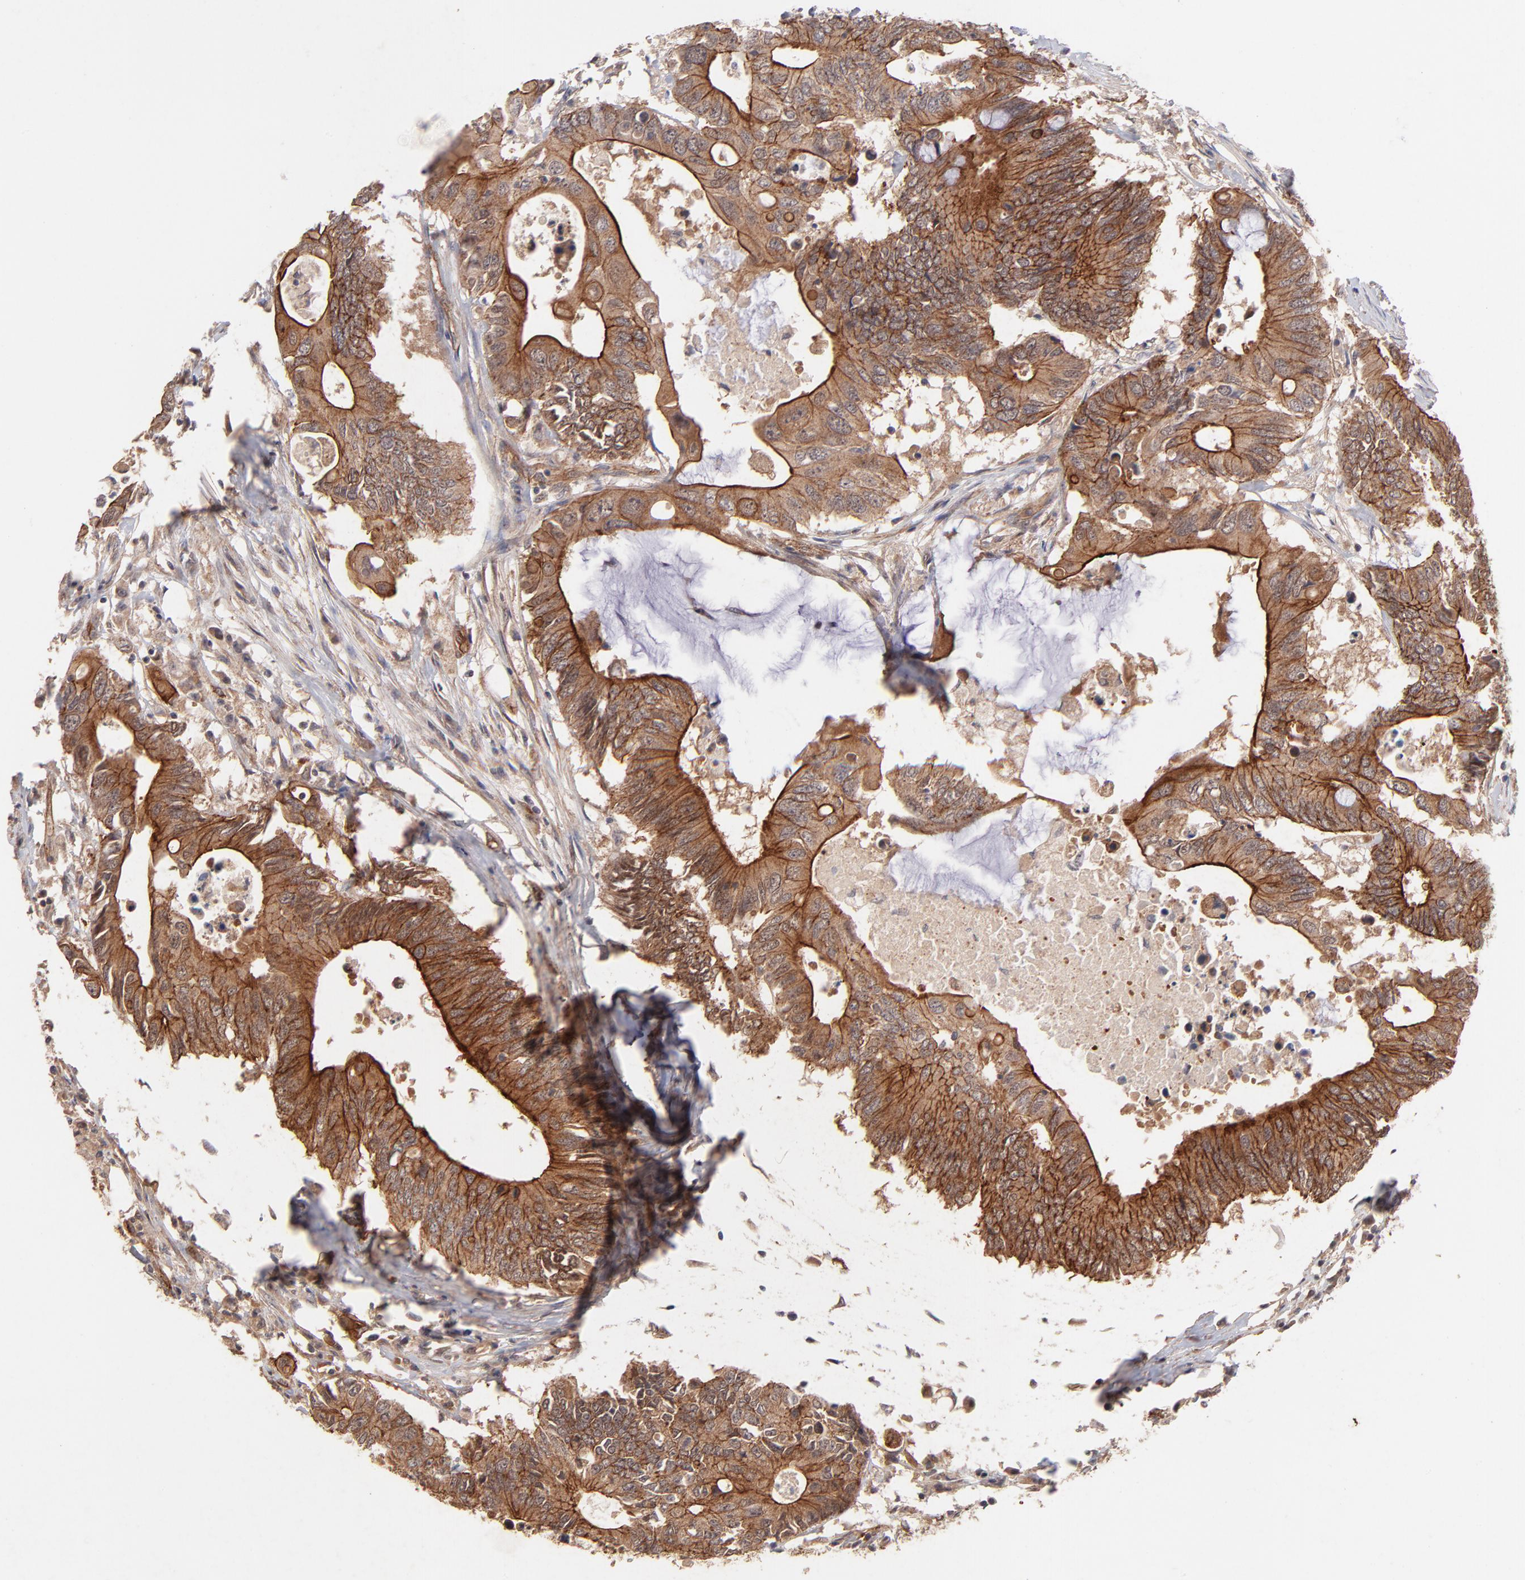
{"staining": {"intensity": "strong", "quantity": ">75%", "location": "cytoplasmic/membranous"}, "tissue": "colorectal cancer", "cell_type": "Tumor cells", "image_type": "cancer", "snomed": [{"axis": "morphology", "description": "Adenocarcinoma, NOS"}, {"axis": "topography", "description": "Colon"}], "caption": "This image reveals IHC staining of colorectal adenocarcinoma, with high strong cytoplasmic/membranous expression in about >75% of tumor cells.", "gene": "STAP2", "patient": {"sex": "male", "age": 71}}